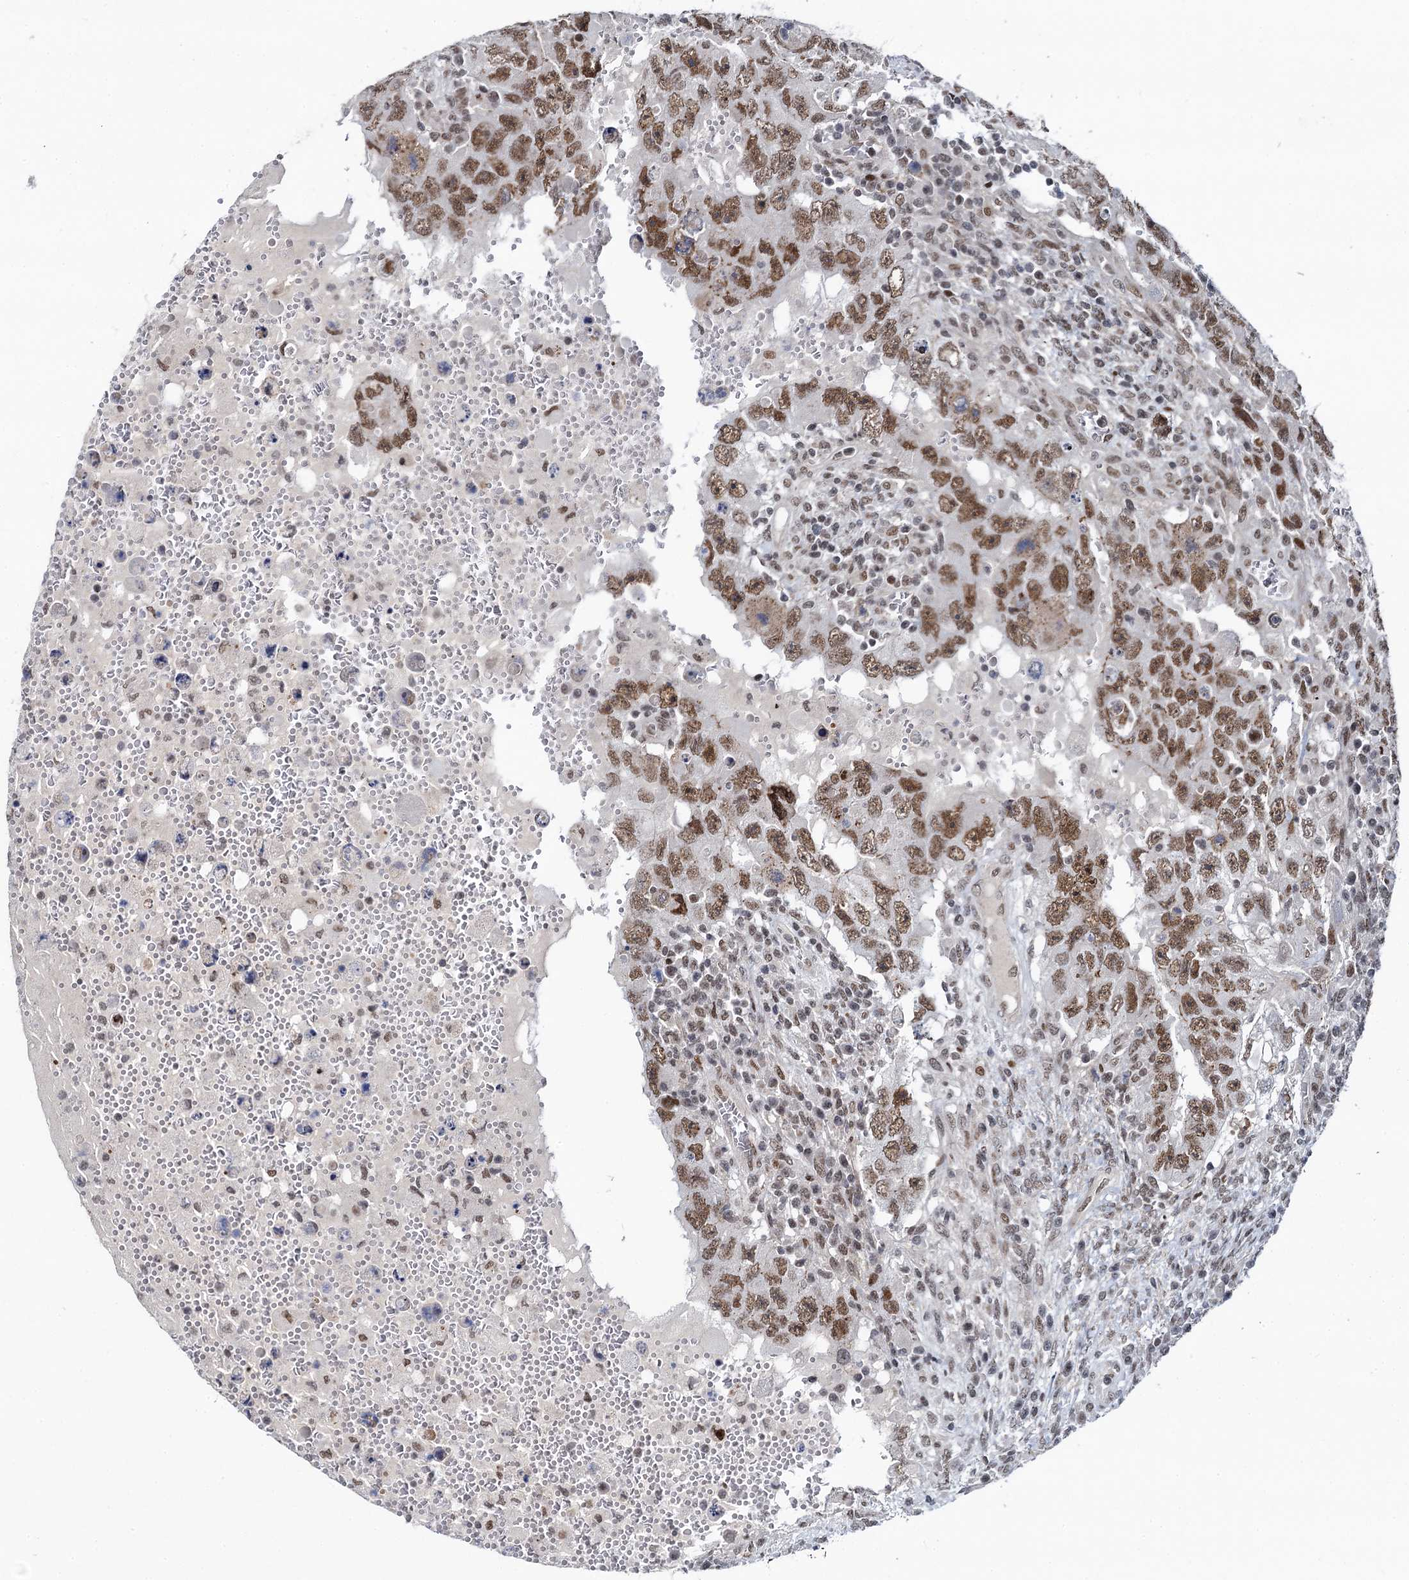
{"staining": {"intensity": "moderate", "quantity": ">75%", "location": "nuclear"}, "tissue": "testis cancer", "cell_type": "Tumor cells", "image_type": "cancer", "snomed": [{"axis": "morphology", "description": "Carcinoma, Embryonal, NOS"}, {"axis": "topography", "description": "Testis"}], "caption": "Brown immunohistochemical staining in testis cancer (embryonal carcinoma) exhibits moderate nuclear staining in approximately >75% of tumor cells.", "gene": "RUFY2", "patient": {"sex": "male", "age": 26}}